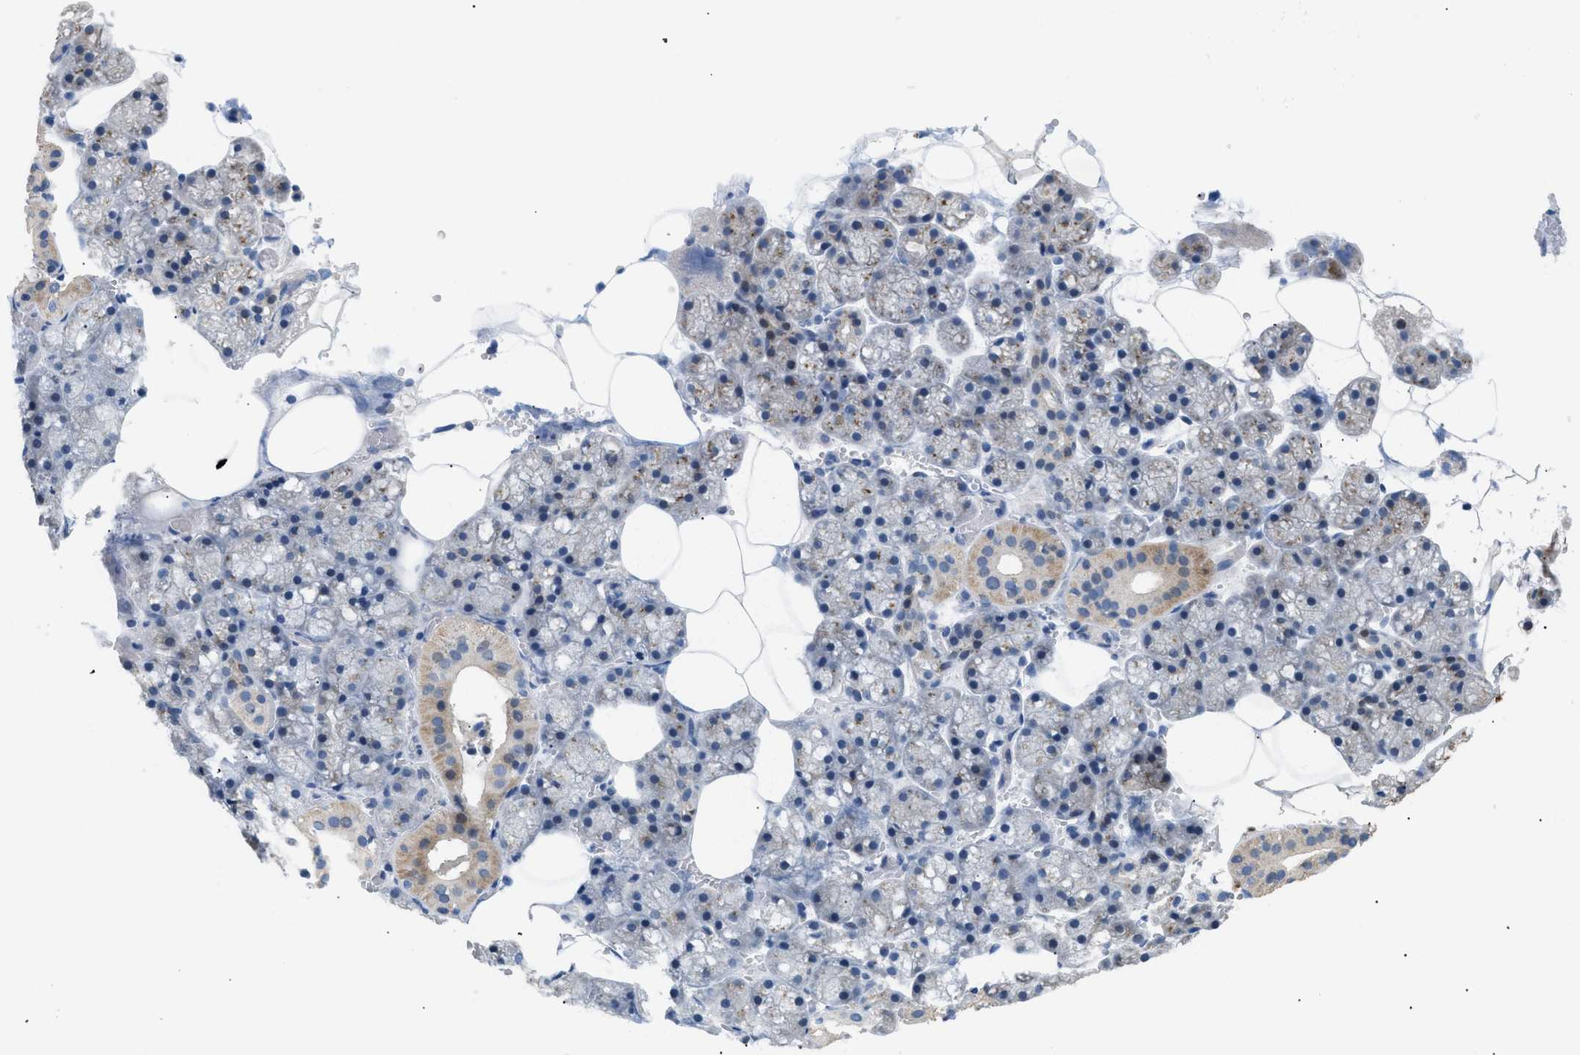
{"staining": {"intensity": "moderate", "quantity": "<25%", "location": "cytoplasmic/membranous"}, "tissue": "salivary gland", "cell_type": "Glandular cells", "image_type": "normal", "snomed": [{"axis": "morphology", "description": "Normal tissue, NOS"}, {"axis": "topography", "description": "Salivary gland"}], "caption": "Salivary gland stained with immunohistochemistry (IHC) exhibits moderate cytoplasmic/membranous expression in approximately <25% of glandular cells. (IHC, brightfield microscopy, high magnification).", "gene": "ICA1", "patient": {"sex": "male", "age": 62}}